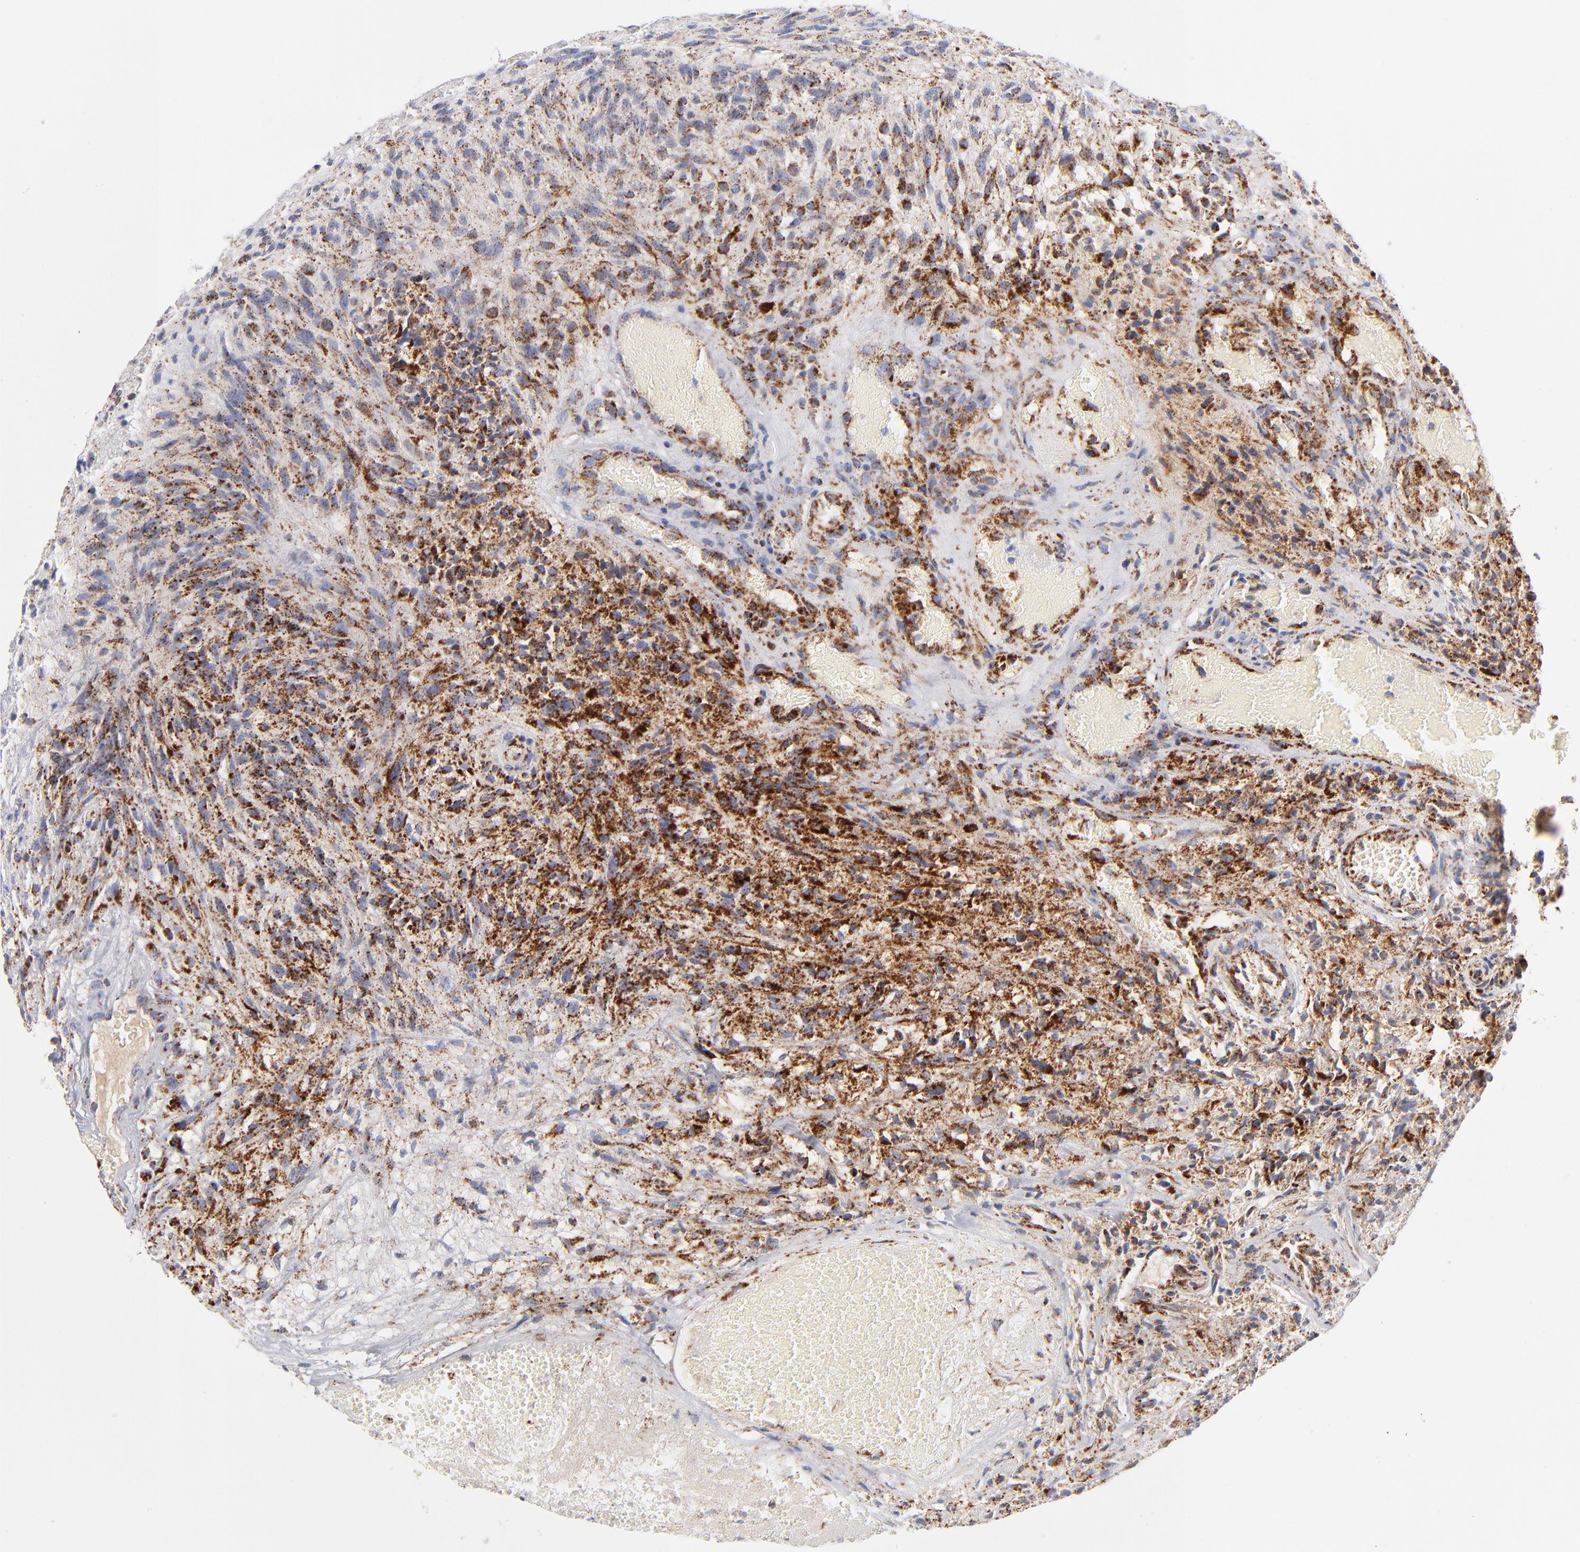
{"staining": {"intensity": "strong", "quantity": ">75%", "location": "cytoplasmic/membranous"}, "tissue": "glioma", "cell_type": "Tumor cells", "image_type": "cancer", "snomed": [{"axis": "morphology", "description": "Normal tissue, NOS"}, {"axis": "morphology", "description": "Glioma, malignant, High grade"}, {"axis": "topography", "description": "Cerebral cortex"}], "caption": "DAB (3,3'-diaminobenzidine) immunohistochemical staining of glioma displays strong cytoplasmic/membranous protein staining in about >75% of tumor cells.", "gene": "DLAT", "patient": {"sex": "male", "age": 75}}